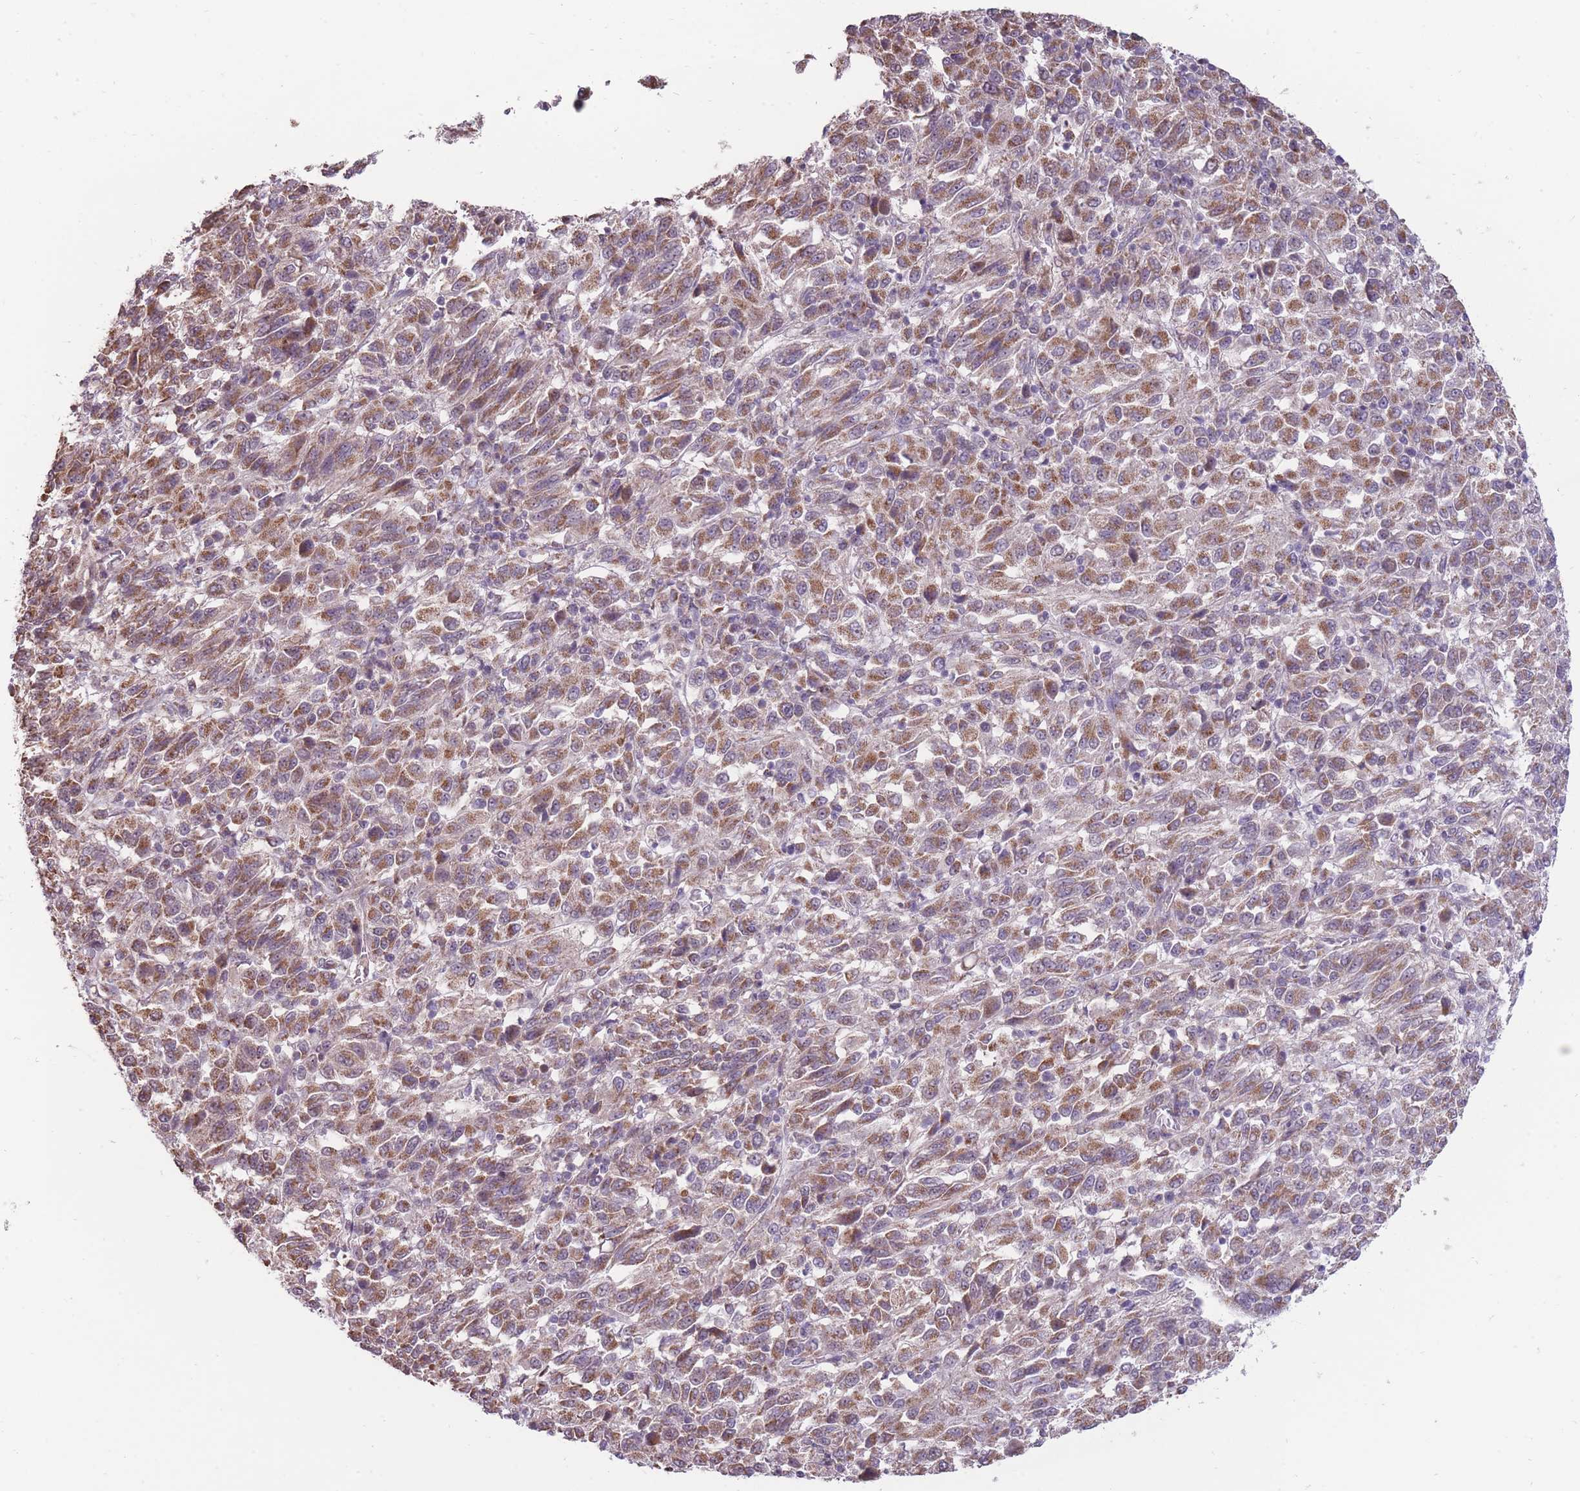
{"staining": {"intensity": "moderate", "quantity": "25%-75%", "location": "cytoplasmic/membranous"}, "tissue": "melanoma", "cell_type": "Tumor cells", "image_type": "cancer", "snomed": [{"axis": "morphology", "description": "Malignant melanoma, Metastatic site"}, {"axis": "topography", "description": "Lung"}], "caption": "Moderate cytoplasmic/membranous protein staining is identified in approximately 25%-75% of tumor cells in malignant melanoma (metastatic site).", "gene": "NELL1", "patient": {"sex": "male", "age": 64}}